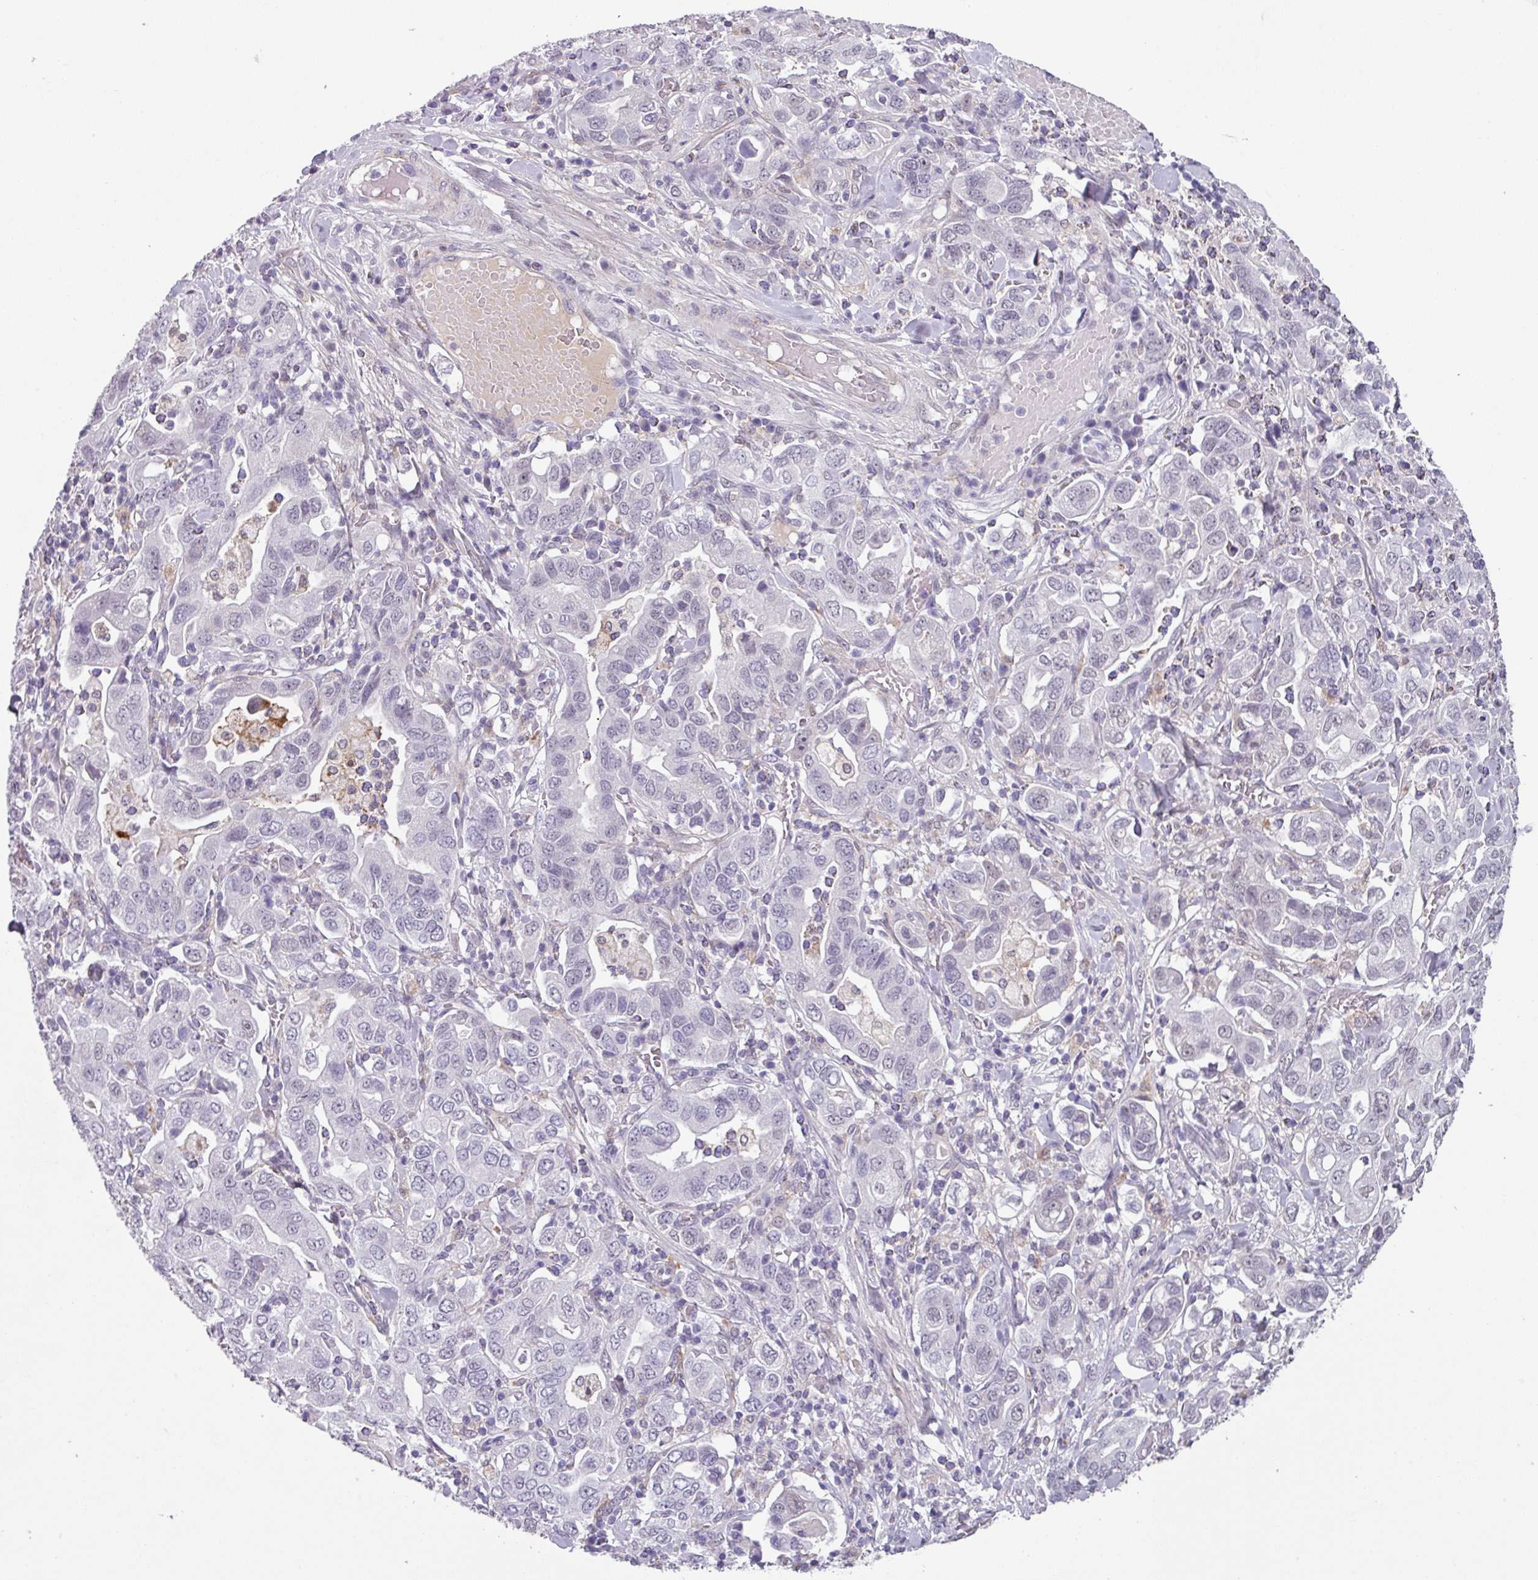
{"staining": {"intensity": "negative", "quantity": "none", "location": "none"}, "tissue": "stomach cancer", "cell_type": "Tumor cells", "image_type": "cancer", "snomed": [{"axis": "morphology", "description": "Adenocarcinoma, NOS"}, {"axis": "topography", "description": "Stomach, upper"}, {"axis": "topography", "description": "Stomach"}], "caption": "This is an immunohistochemistry (IHC) image of adenocarcinoma (stomach). There is no expression in tumor cells.", "gene": "C1QB", "patient": {"sex": "male", "age": 62}}